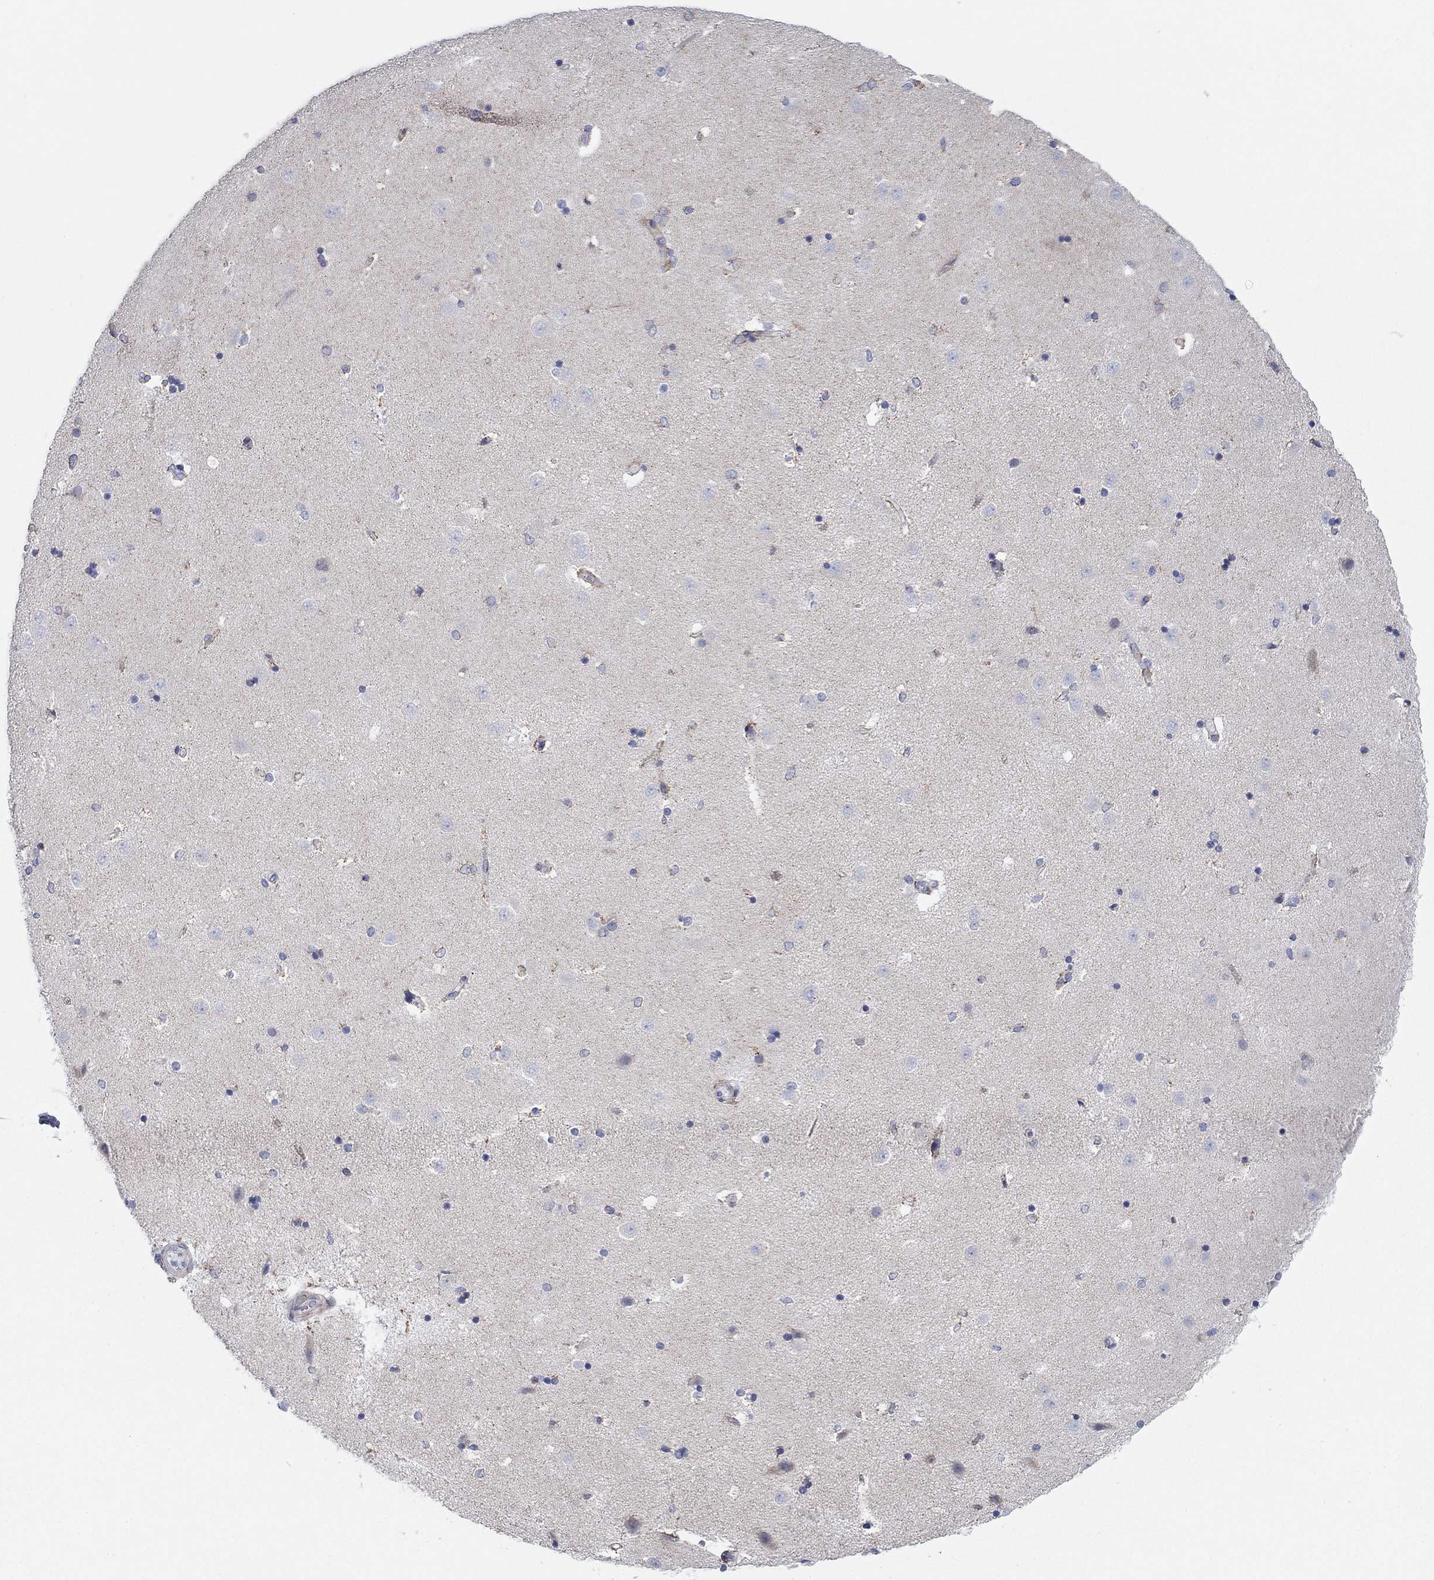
{"staining": {"intensity": "negative", "quantity": "none", "location": "none"}, "tissue": "caudate", "cell_type": "Glial cells", "image_type": "normal", "snomed": [{"axis": "morphology", "description": "Normal tissue, NOS"}, {"axis": "topography", "description": "Lateral ventricle wall"}], "caption": "IHC histopathology image of normal caudate: caudate stained with DAB (3,3'-diaminobenzidine) exhibits no significant protein staining in glial cells.", "gene": "CHI3L2", "patient": {"sex": "male", "age": 51}}